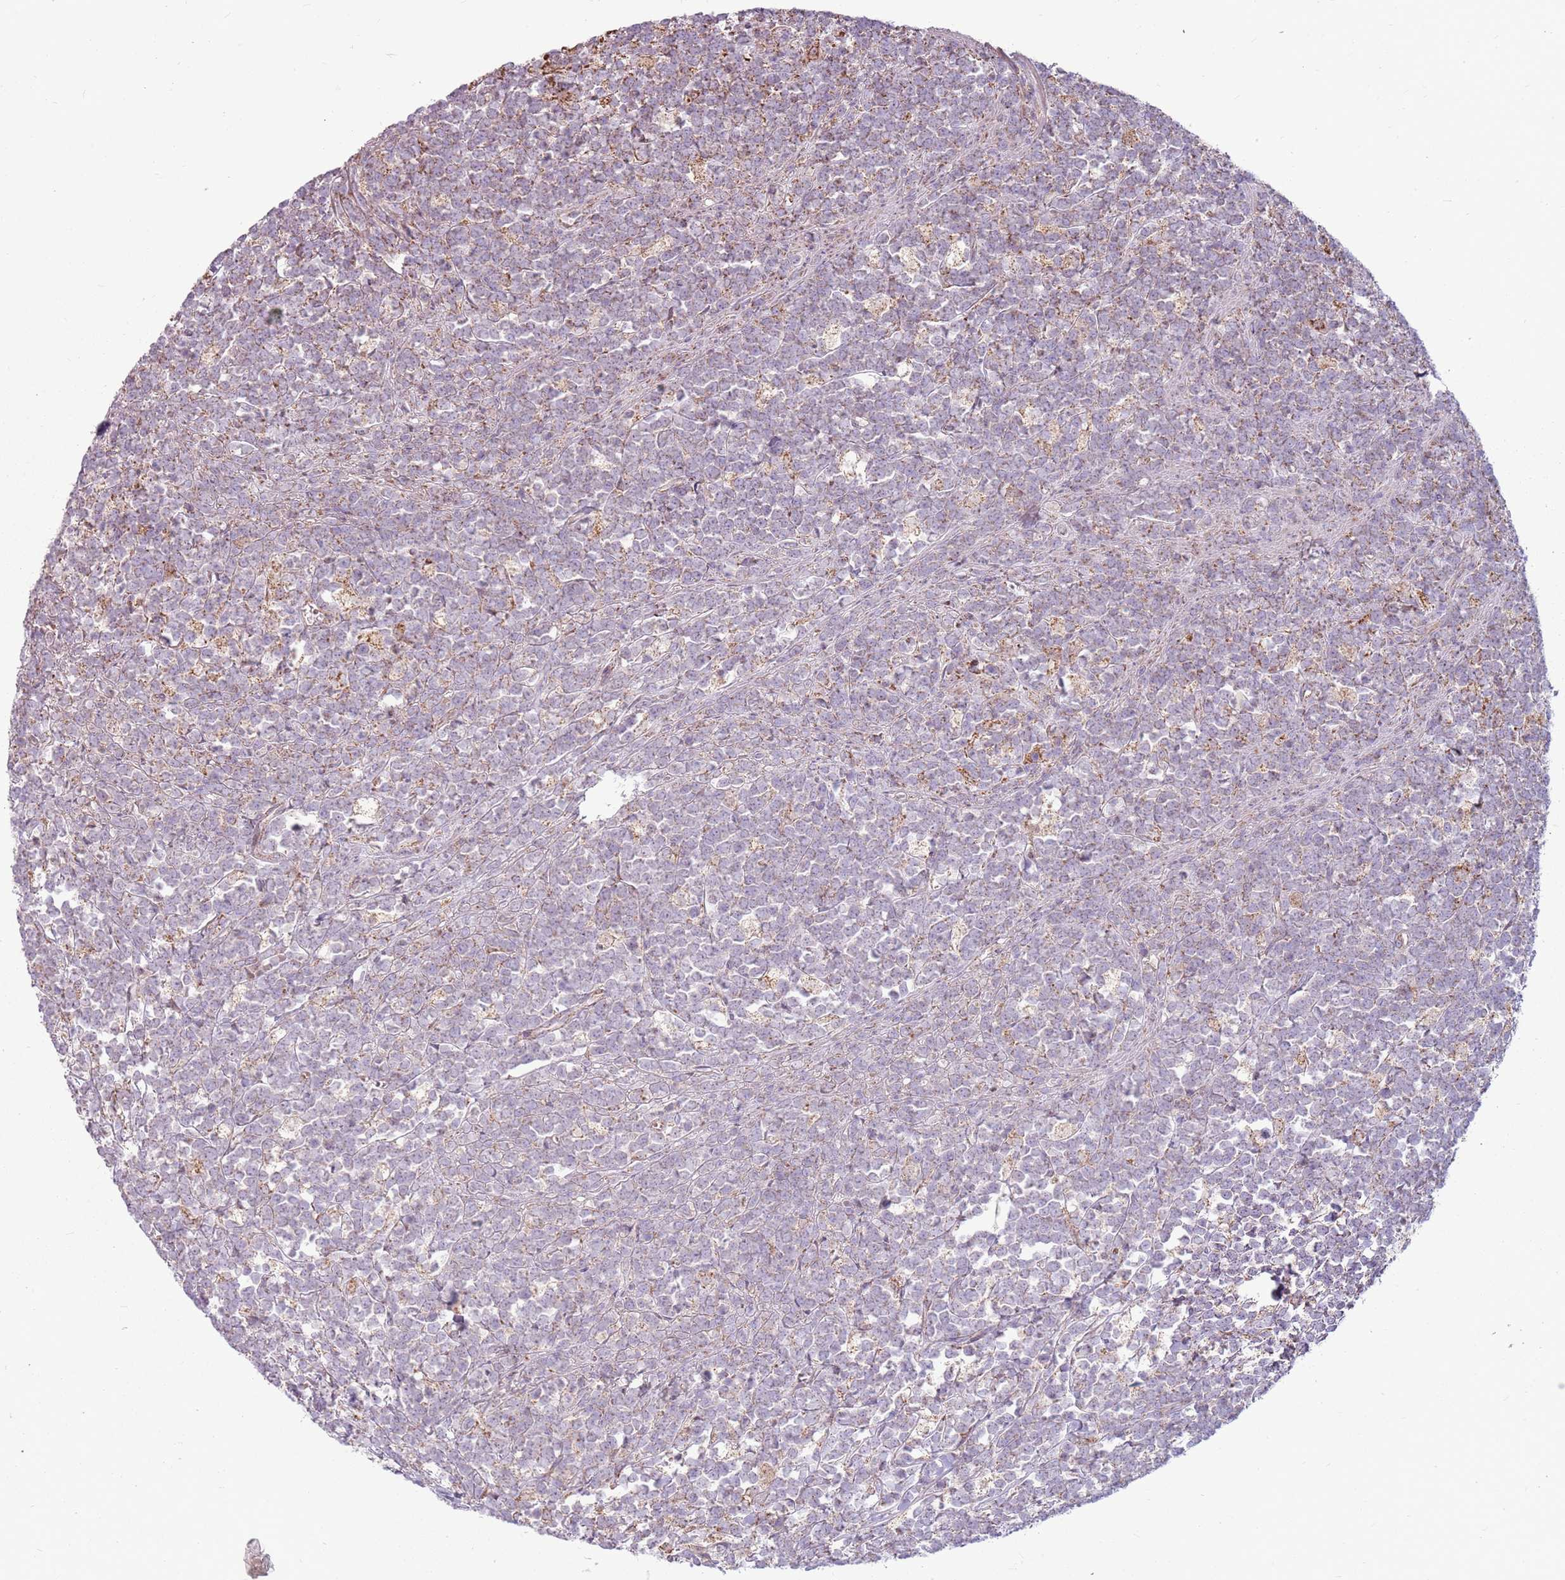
{"staining": {"intensity": "moderate", "quantity": "<25%", "location": "cytoplasmic/membranous"}, "tissue": "lymphoma", "cell_type": "Tumor cells", "image_type": "cancer", "snomed": [{"axis": "morphology", "description": "Malignant lymphoma, non-Hodgkin's type, High grade"}, {"axis": "topography", "description": "Small intestine"}, {"axis": "topography", "description": "Colon"}], "caption": "High-grade malignant lymphoma, non-Hodgkin's type tissue shows moderate cytoplasmic/membranous expression in approximately <25% of tumor cells (IHC, brightfield microscopy, high magnification).", "gene": "ZNF530", "patient": {"sex": "male", "age": 8}}